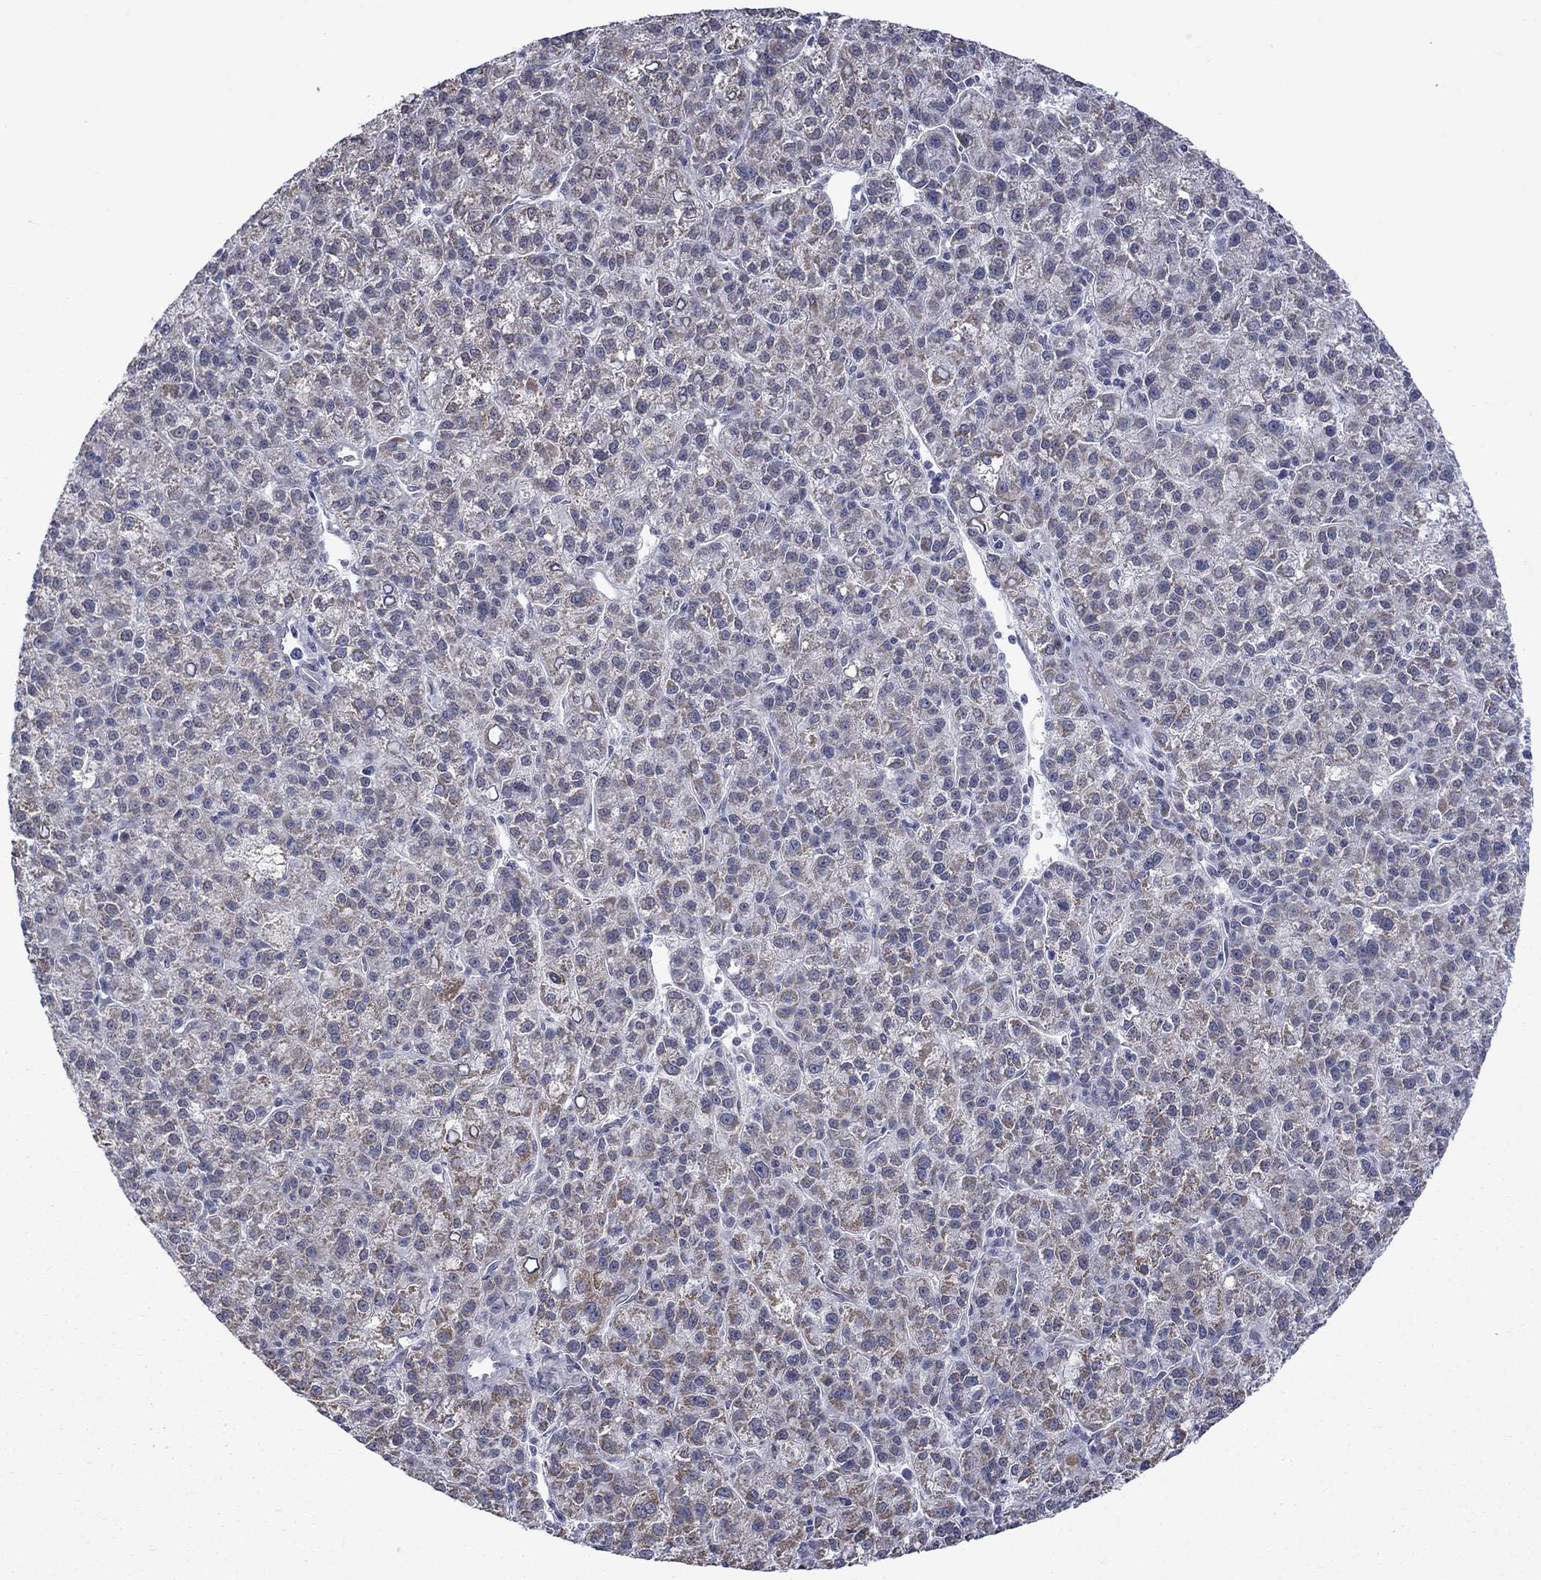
{"staining": {"intensity": "weak", "quantity": "<25%", "location": "cytoplasmic/membranous"}, "tissue": "liver cancer", "cell_type": "Tumor cells", "image_type": "cancer", "snomed": [{"axis": "morphology", "description": "Carcinoma, Hepatocellular, NOS"}, {"axis": "topography", "description": "Liver"}], "caption": "Human liver cancer (hepatocellular carcinoma) stained for a protein using immunohistochemistry reveals no positivity in tumor cells.", "gene": "KCNJ16", "patient": {"sex": "female", "age": 60}}